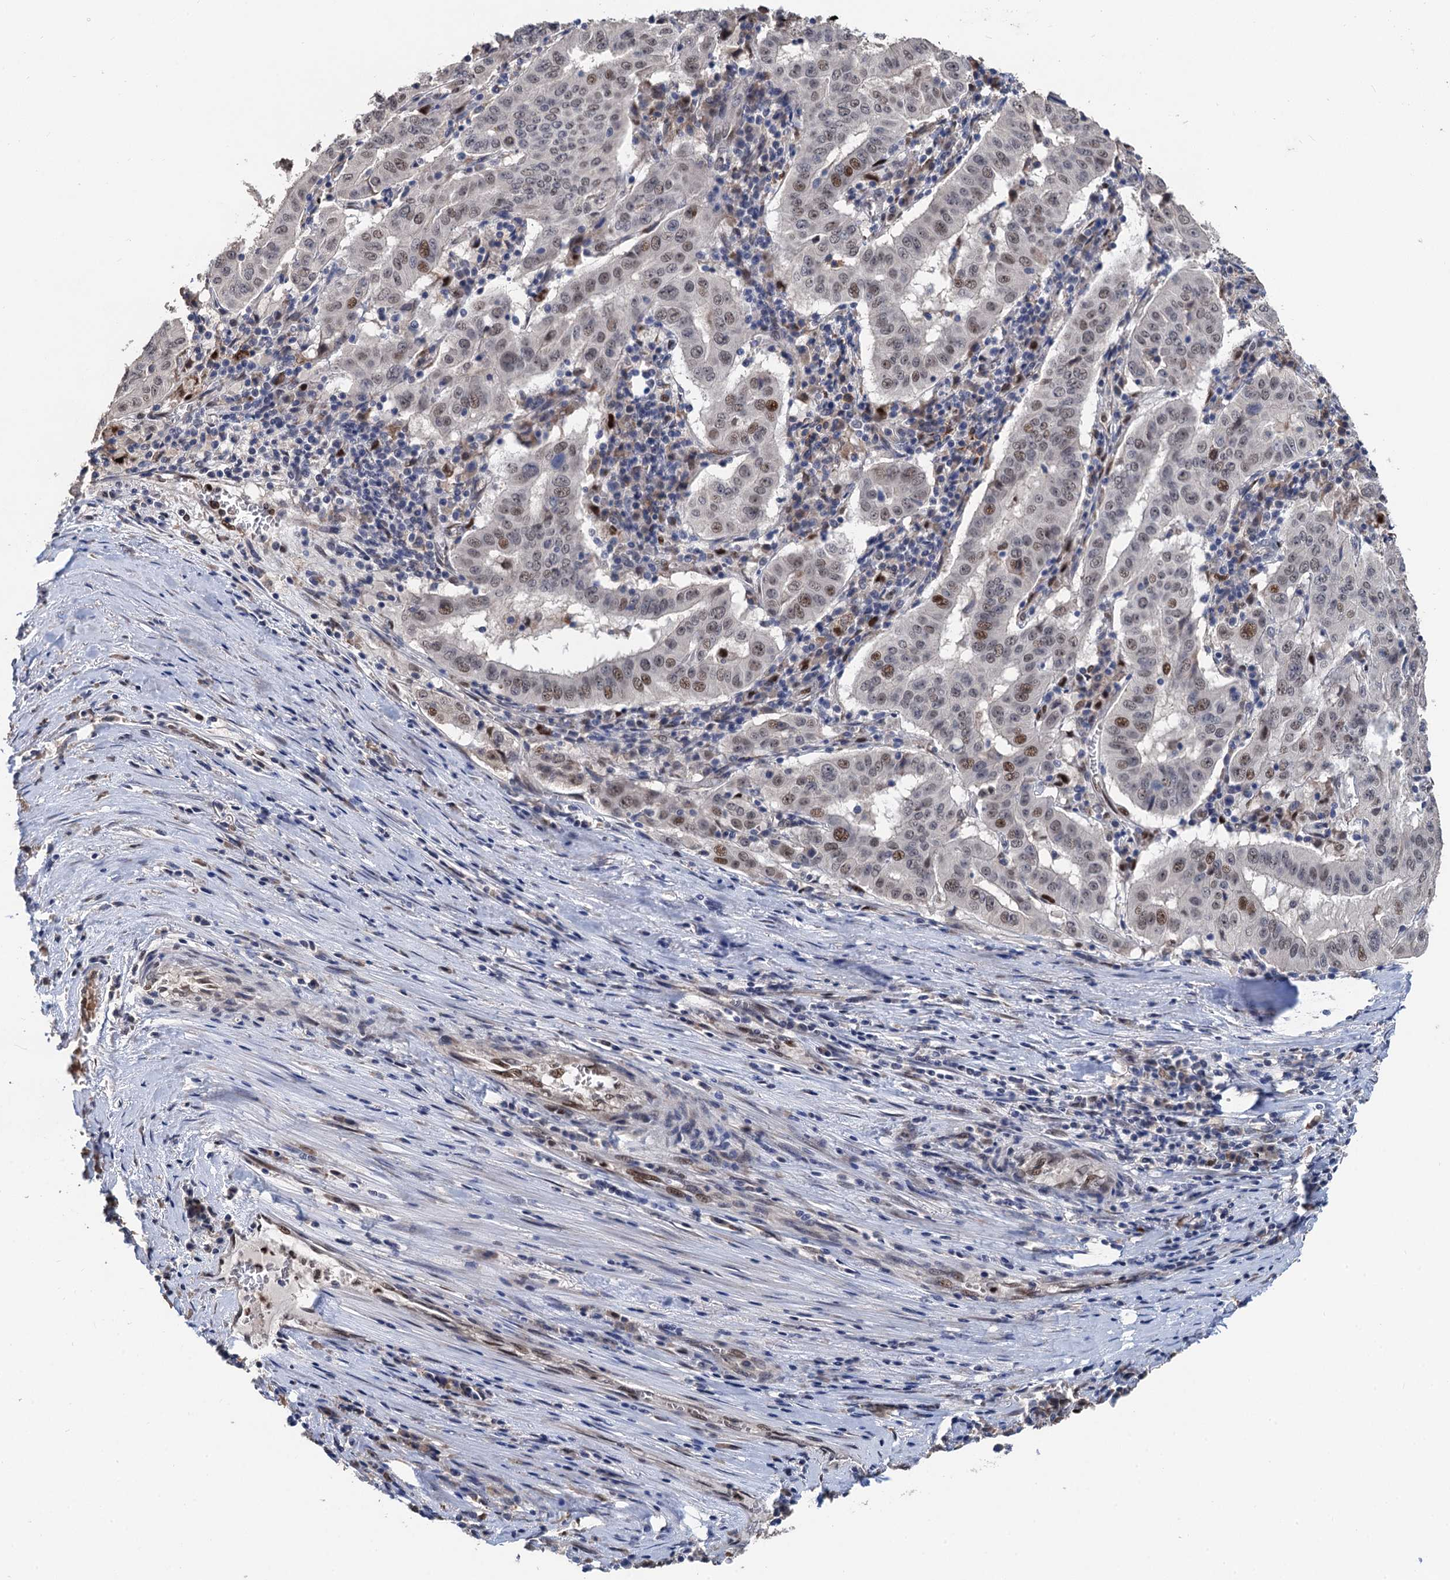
{"staining": {"intensity": "moderate", "quantity": "<25%", "location": "nuclear"}, "tissue": "pancreatic cancer", "cell_type": "Tumor cells", "image_type": "cancer", "snomed": [{"axis": "morphology", "description": "Adenocarcinoma, NOS"}, {"axis": "topography", "description": "Pancreas"}], "caption": "Human pancreatic cancer (adenocarcinoma) stained with a brown dye exhibits moderate nuclear positive expression in about <25% of tumor cells.", "gene": "TSEN34", "patient": {"sex": "male", "age": 63}}